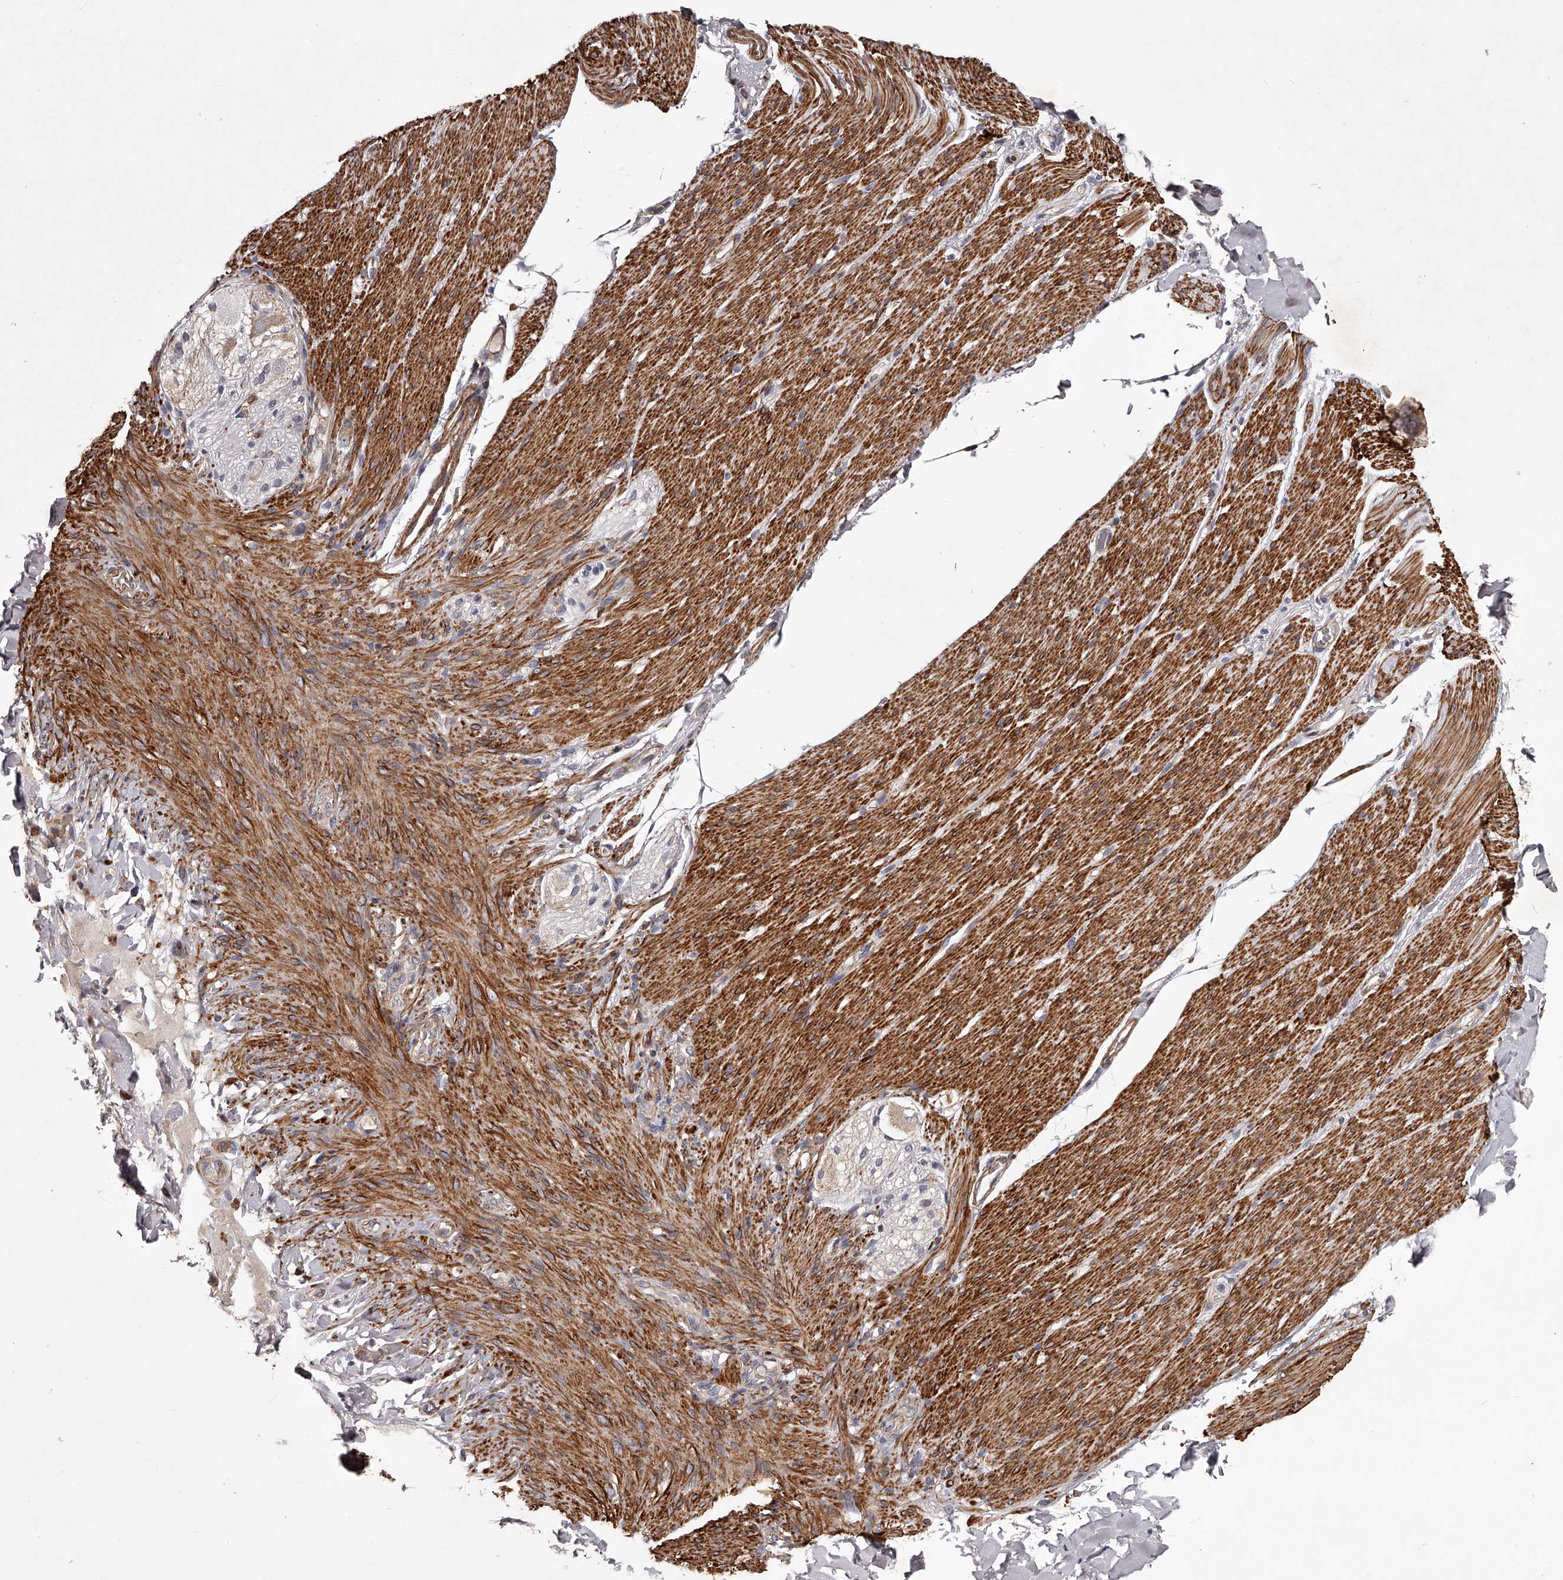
{"staining": {"intensity": "strong", "quantity": ">75%", "location": "cytoplasmic/membranous"}, "tissue": "smooth muscle", "cell_type": "Smooth muscle cells", "image_type": "normal", "snomed": [{"axis": "morphology", "description": "Normal tissue, NOS"}, {"axis": "topography", "description": "Colon"}, {"axis": "topography", "description": "Peripheral nerve tissue"}], "caption": "Brown immunohistochemical staining in unremarkable smooth muscle exhibits strong cytoplasmic/membranous expression in approximately >75% of smooth muscle cells. Immunohistochemistry (ihc) stains the protein in brown and the nuclei are stained blue.", "gene": "RRP36", "patient": {"sex": "female", "age": 61}}